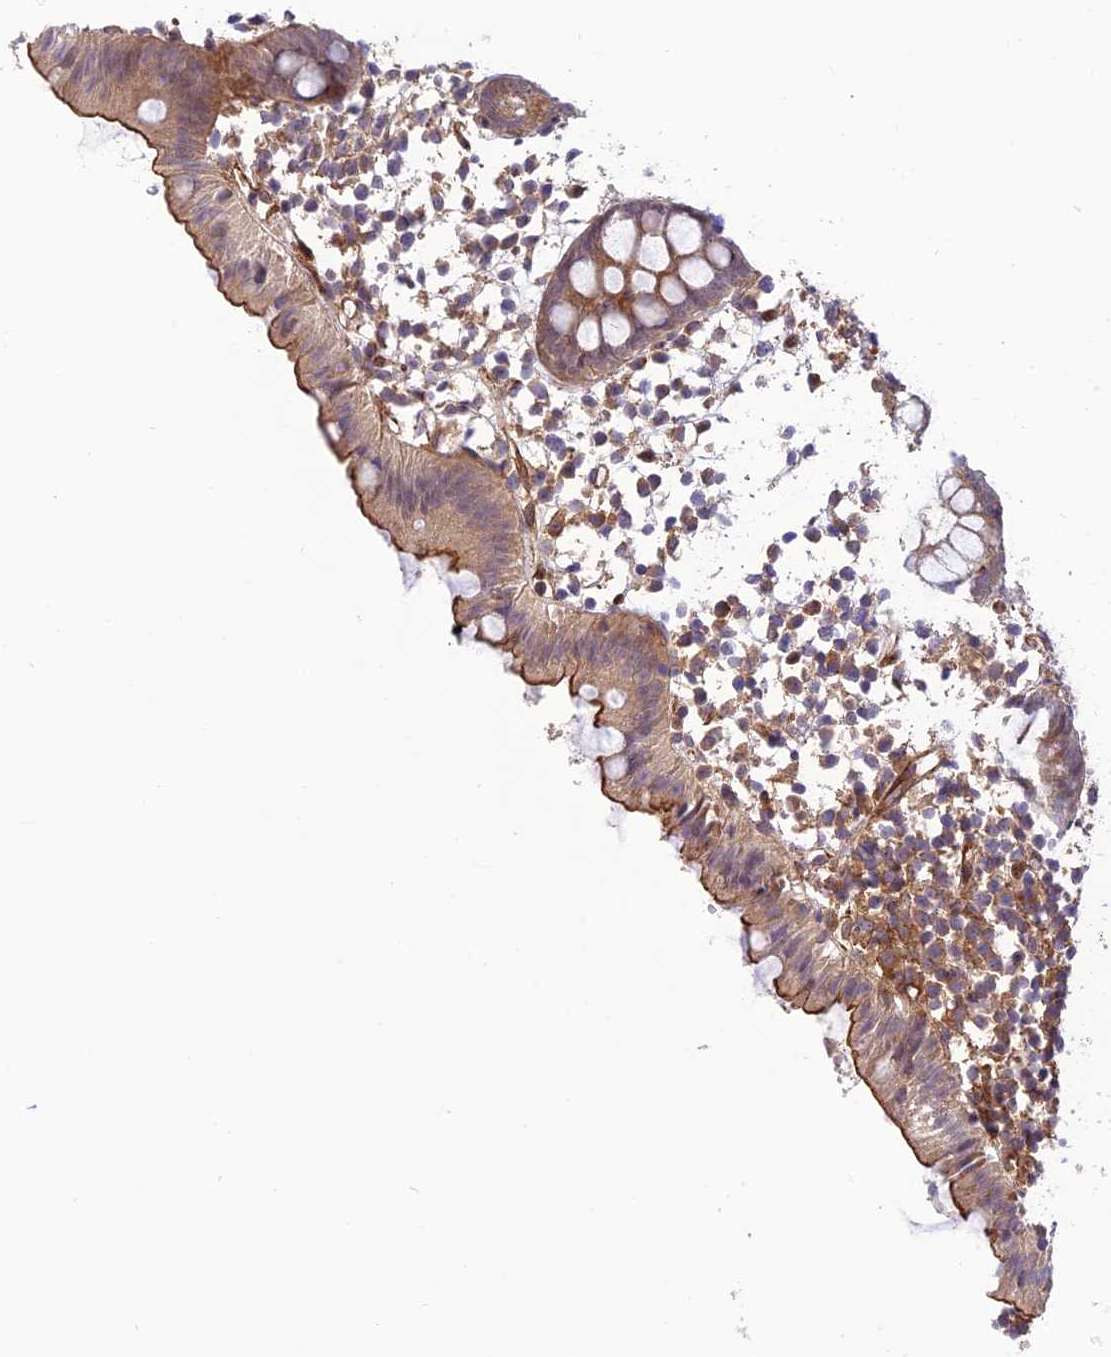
{"staining": {"intensity": "moderate", "quantity": ">75%", "location": "cytoplasmic/membranous"}, "tissue": "appendix", "cell_type": "Glandular cells", "image_type": "normal", "snomed": [{"axis": "morphology", "description": "Normal tissue, NOS"}, {"axis": "topography", "description": "Appendix"}], "caption": "IHC histopathology image of normal appendix: human appendix stained using immunohistochemistry (IHC) displays medium levels of moderate protein expression localized specifically in the cytoplasmic/membranous of glandular cells, appearing as a cytoplasmic/membranous brown color.", "gene": "ZNF584", "patient": {"sex": "female", "age": 20}}